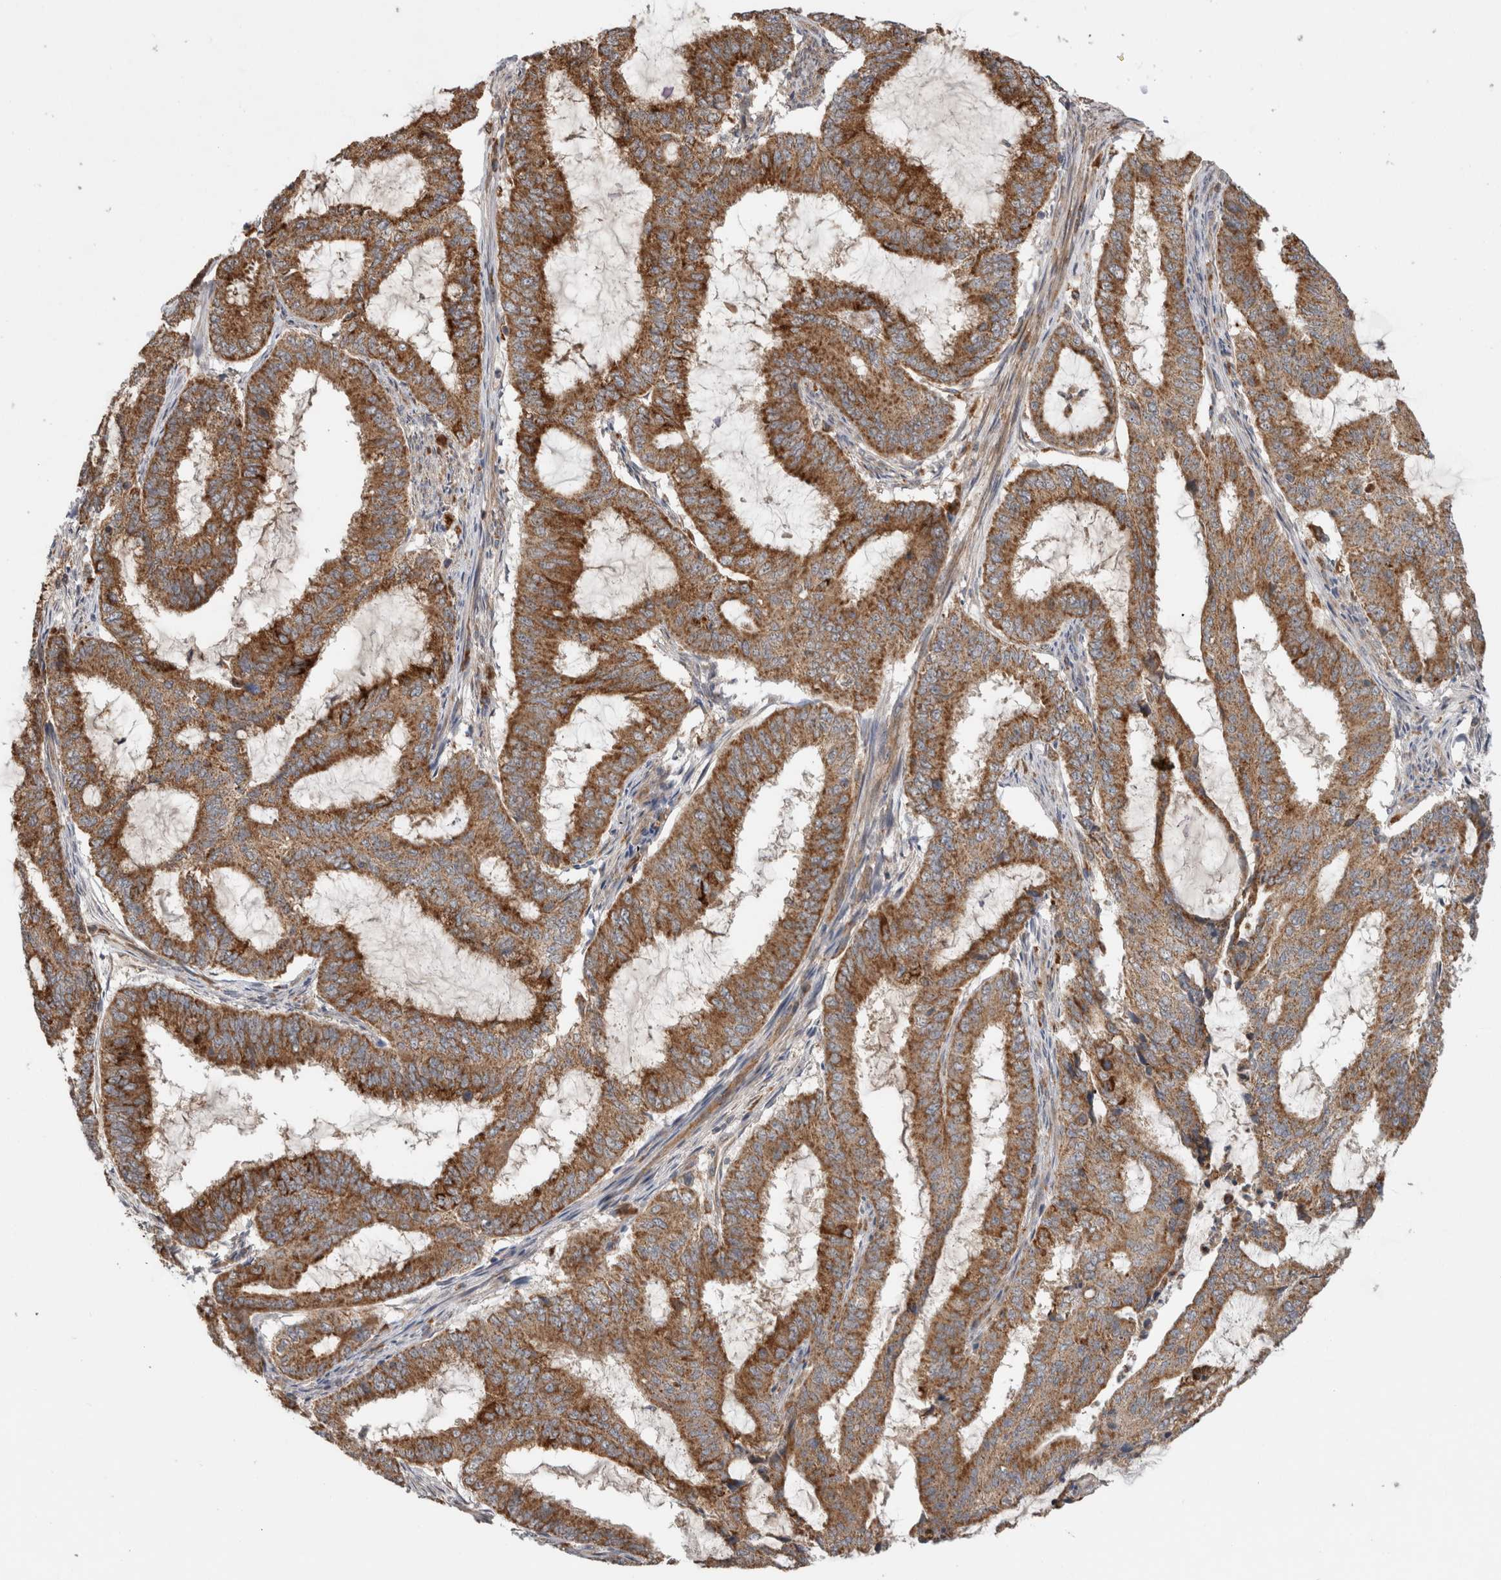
{"staining": {"intensity": "moderate", "quantity": ">75%", "location": "cytoplasmic/membranous"}, "tissue": "endometrial cancer", "cell_type": "Tumor cells", "image_type": "cancer", "snomed": [{"axis": "morphology", "description": "Adenocarcinoma, NOS"}, {"axis": "topography", "description": "Endometrium"}], "caption": "A brown stain highlights moderate cytoplasmic/membranous positivity of a protein in human adenocarcinoma (endometrial) tumor cells.", "gene": "ADGRL3", "patient": {"sex": "female", "age": 51}}